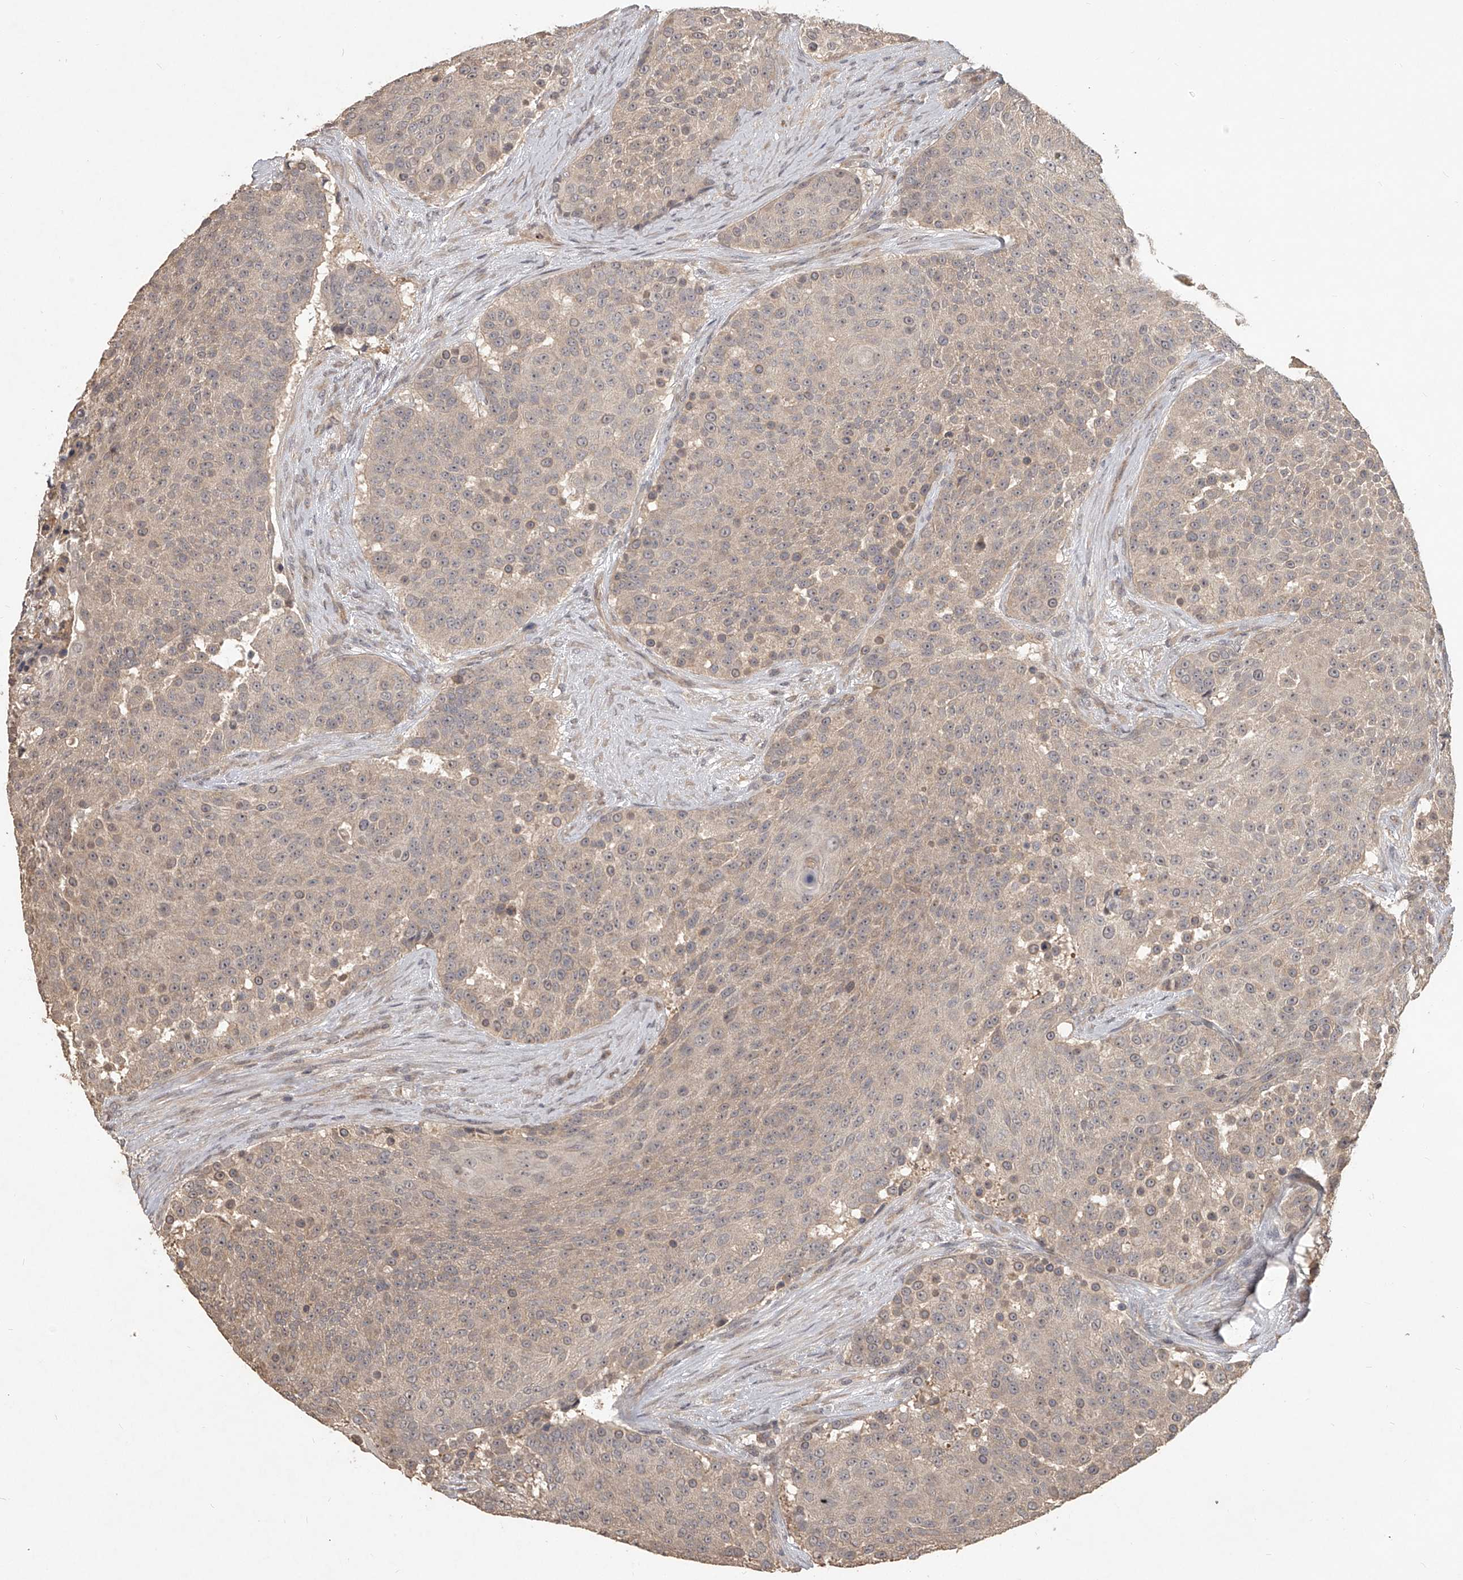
{"staining": {"intensity": "weak", "quantity": ">75%", "location": "cytoplasmic/membranous,nuclear"}, "tissue": "urothelial cancer", "cell_type": "Tumor cells", "image_type": "cancer", "snomed": [{"axis": "morphology", "description": "Urothelial carcinoma, High grade"}, {"axis": "topography", "description": "Urinary bladder"}], "caption": "A histopathology image showing weak cytoplasmic/membranous and nuclear positivity in about >75% of tumor cells in urothelial carcinoma (high-grade), as visualized by brown immunohistochemical staining.", "gene": "SLC37A1", "patient": {"sex": "female", "age": 63}}